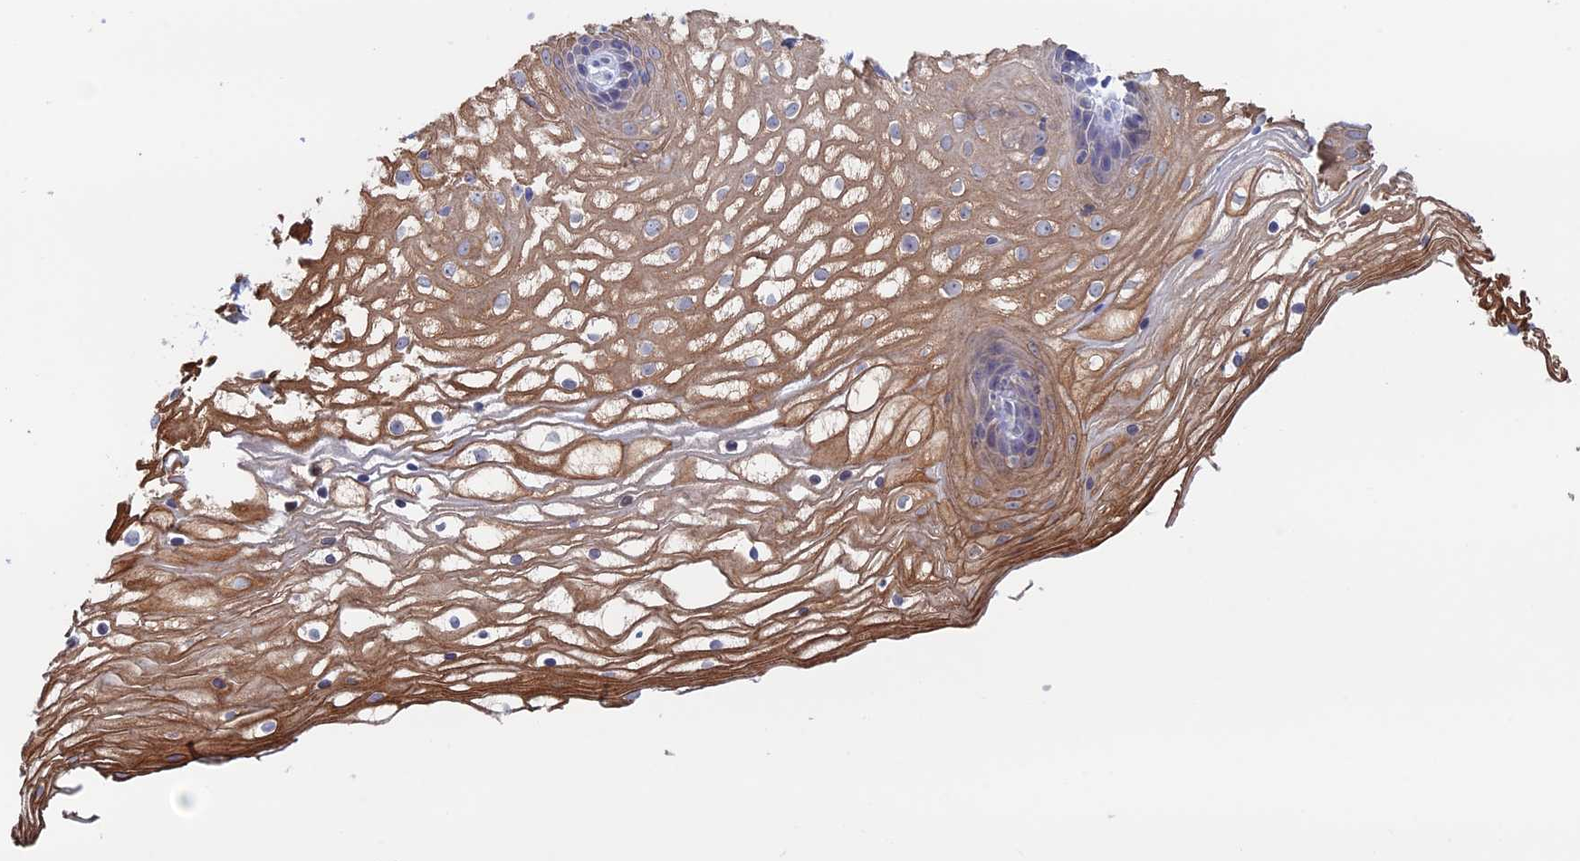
{"staining": {"intensity": "moderate", "quantity": ">75%", "location": "cytoplasmic/membranous"}, "tissue": "vagina", "cell_type": "Squamous epithelial cells", "image_type": "normal", "snomed": [{"axis": "morphology", "description": "Normal tissue, NOS"}, {"axis": "topography", "description": "Vagina"}], "caption": "This is an image of immunohistochemistry staining of unremarkable vagina, which shows moderate staining in the cytoplasmic/membranous of squamous epithelial cells.", "gene": "IL7", "patient": {"sex": "female", "age": 34}}